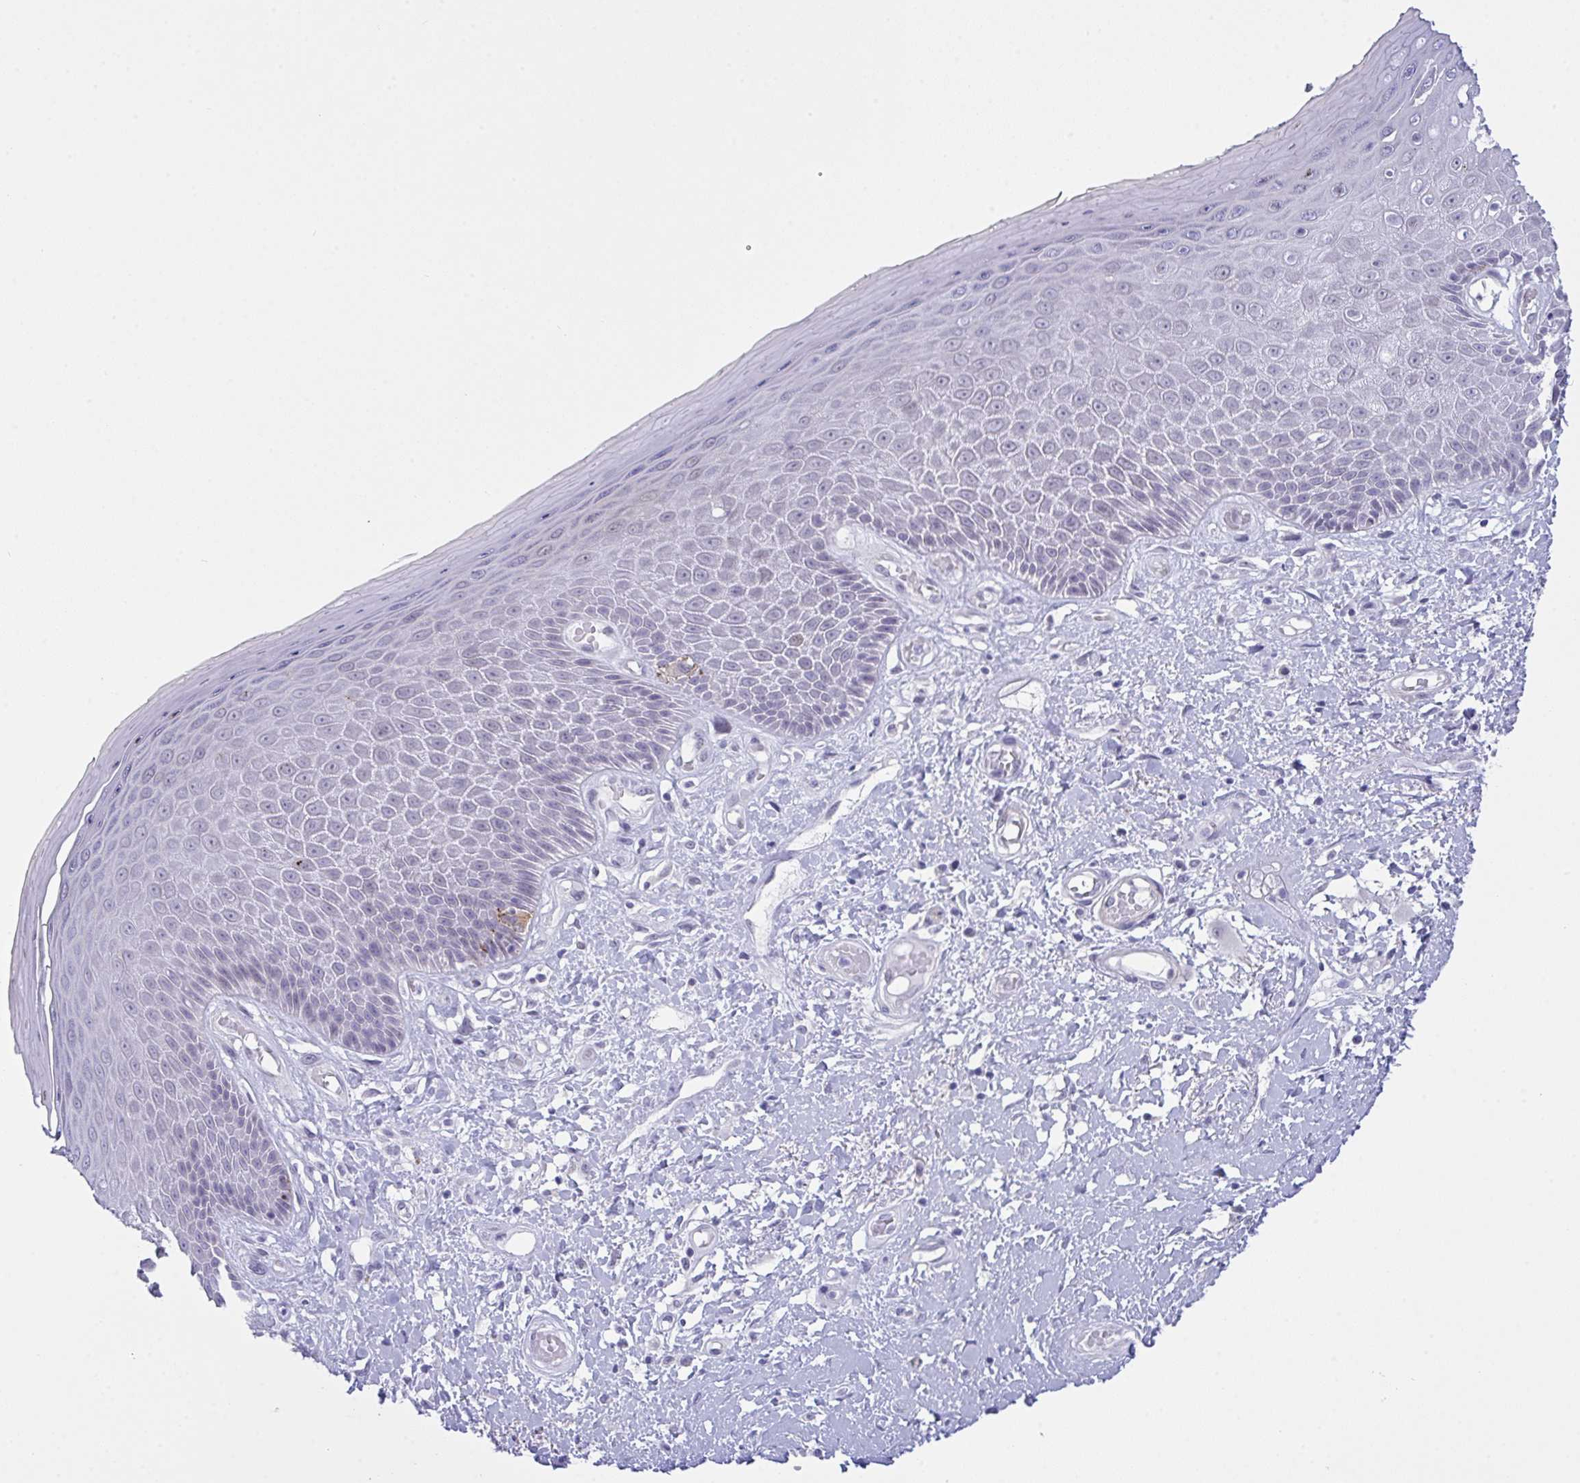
{"staining": {"intensity": "negative", "quantity": "none", "location": "none"}, "tissue": "skin", "cell_type": "Epidermal cells", "image_type": "normal", "snomed": [{"axis": "morphology", "description": "Normal tissue, NOS"}, {"axis": "topography", "description": "Anal"}, {"axis": "topography", "description": "Peripheral nerve tissue"}], "caption": "This is an immunohistochemistry image of benign skin. There is no expression in epidermal cells.", "gene": "FBXL22", "patient": {"sex": "male", "age": 78}}